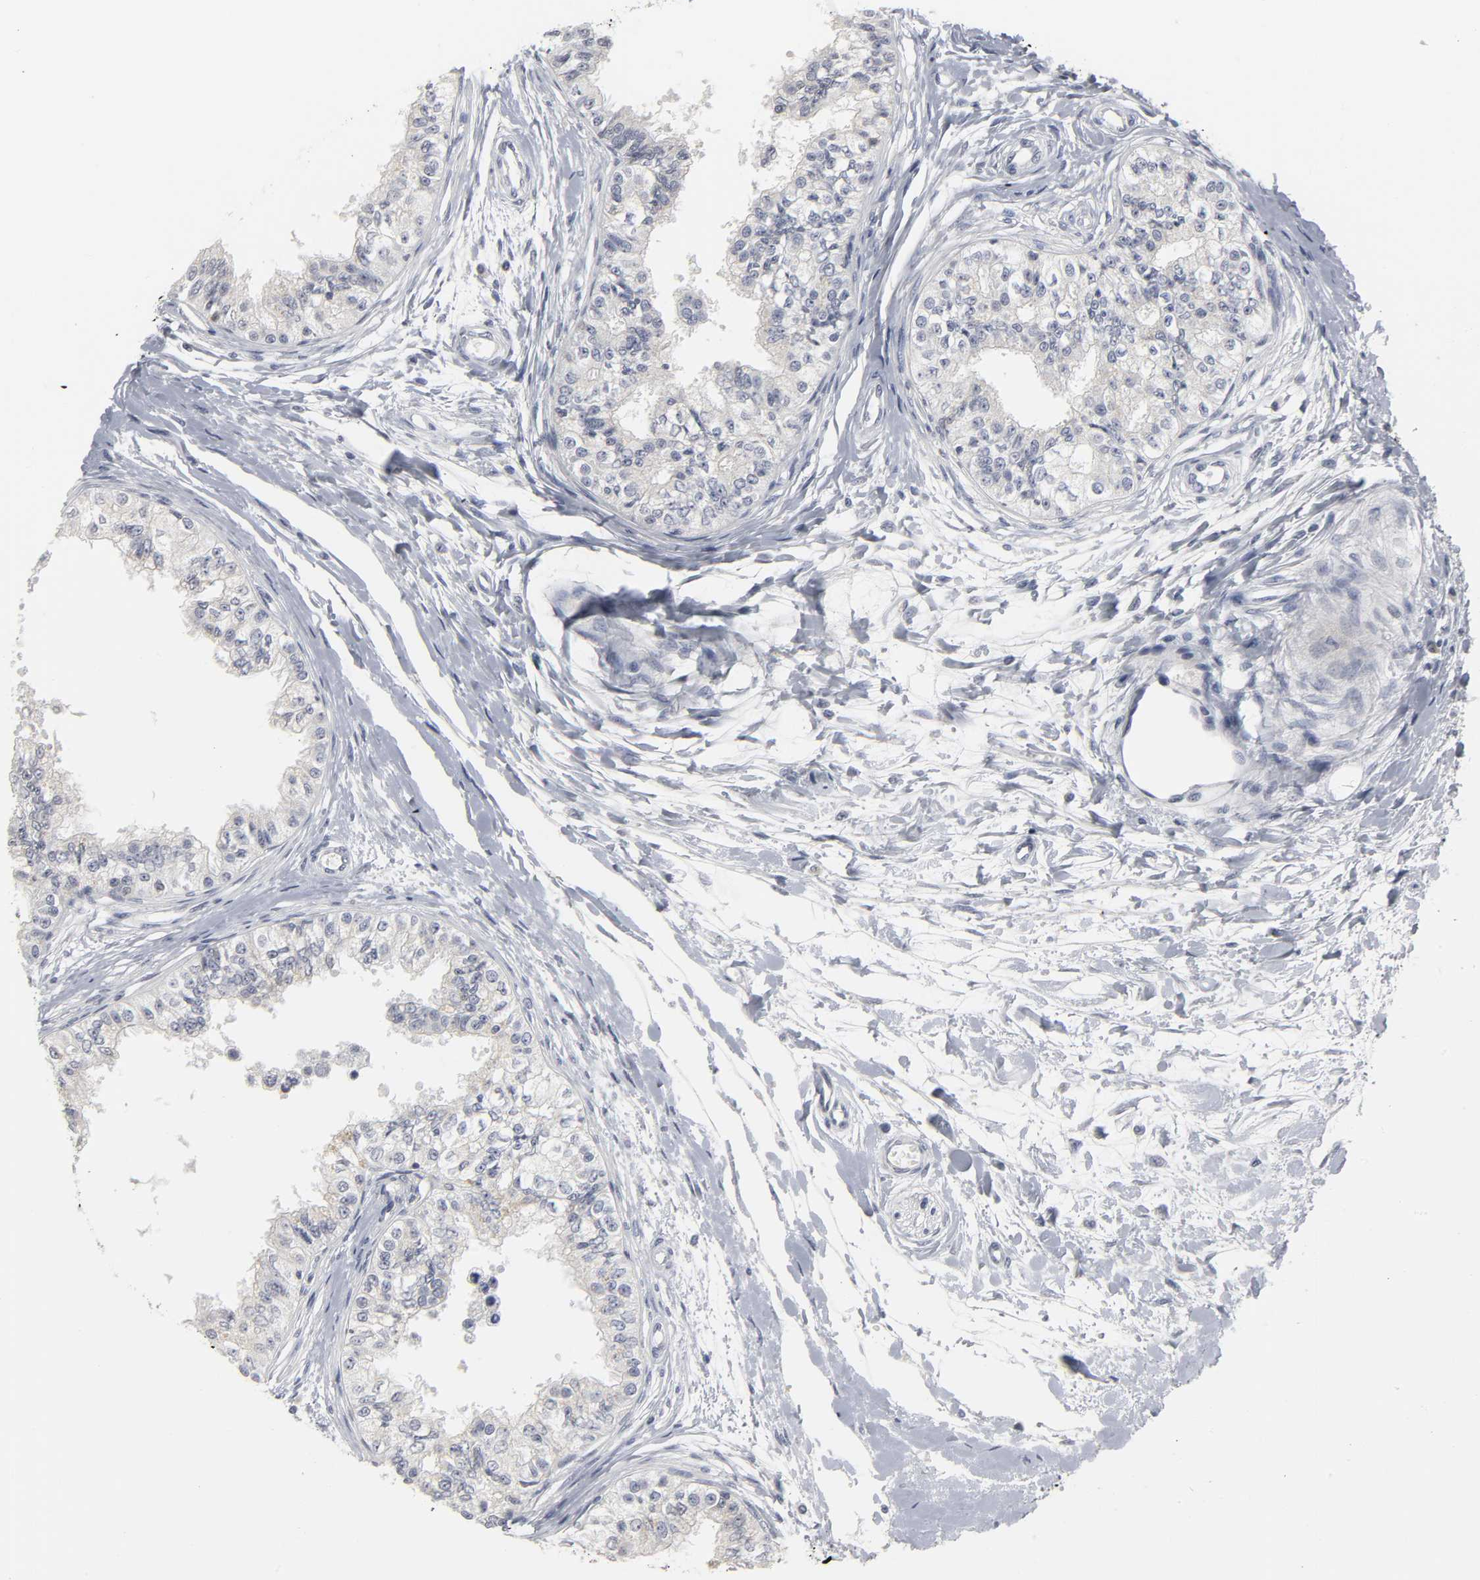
{"staining": {"intensity": "negative", "quantity": "none", "location": "none"}, "tissue": "epididymis", "cell_type": "Glandular cells", "image_type": "normal", "snomed": [{"axis": "morphology", "description": "Normal tissue, NOS"}, {"axis": "morphology", "description": "Adenocarcinoma, metastatic, NOS"}, {"axis": "topography", "description": "Testis"}, {"axis": "topography", "description": "Epididymis"}], "caption": "High magnification brightfield microscopy of benign epididymis stained with DAB (brown) and counterstained with hematoxylin (blue): glandular cells show no significant expression.", "gene": "TCAP", "patient": {"sex": "male", "age": 26}}